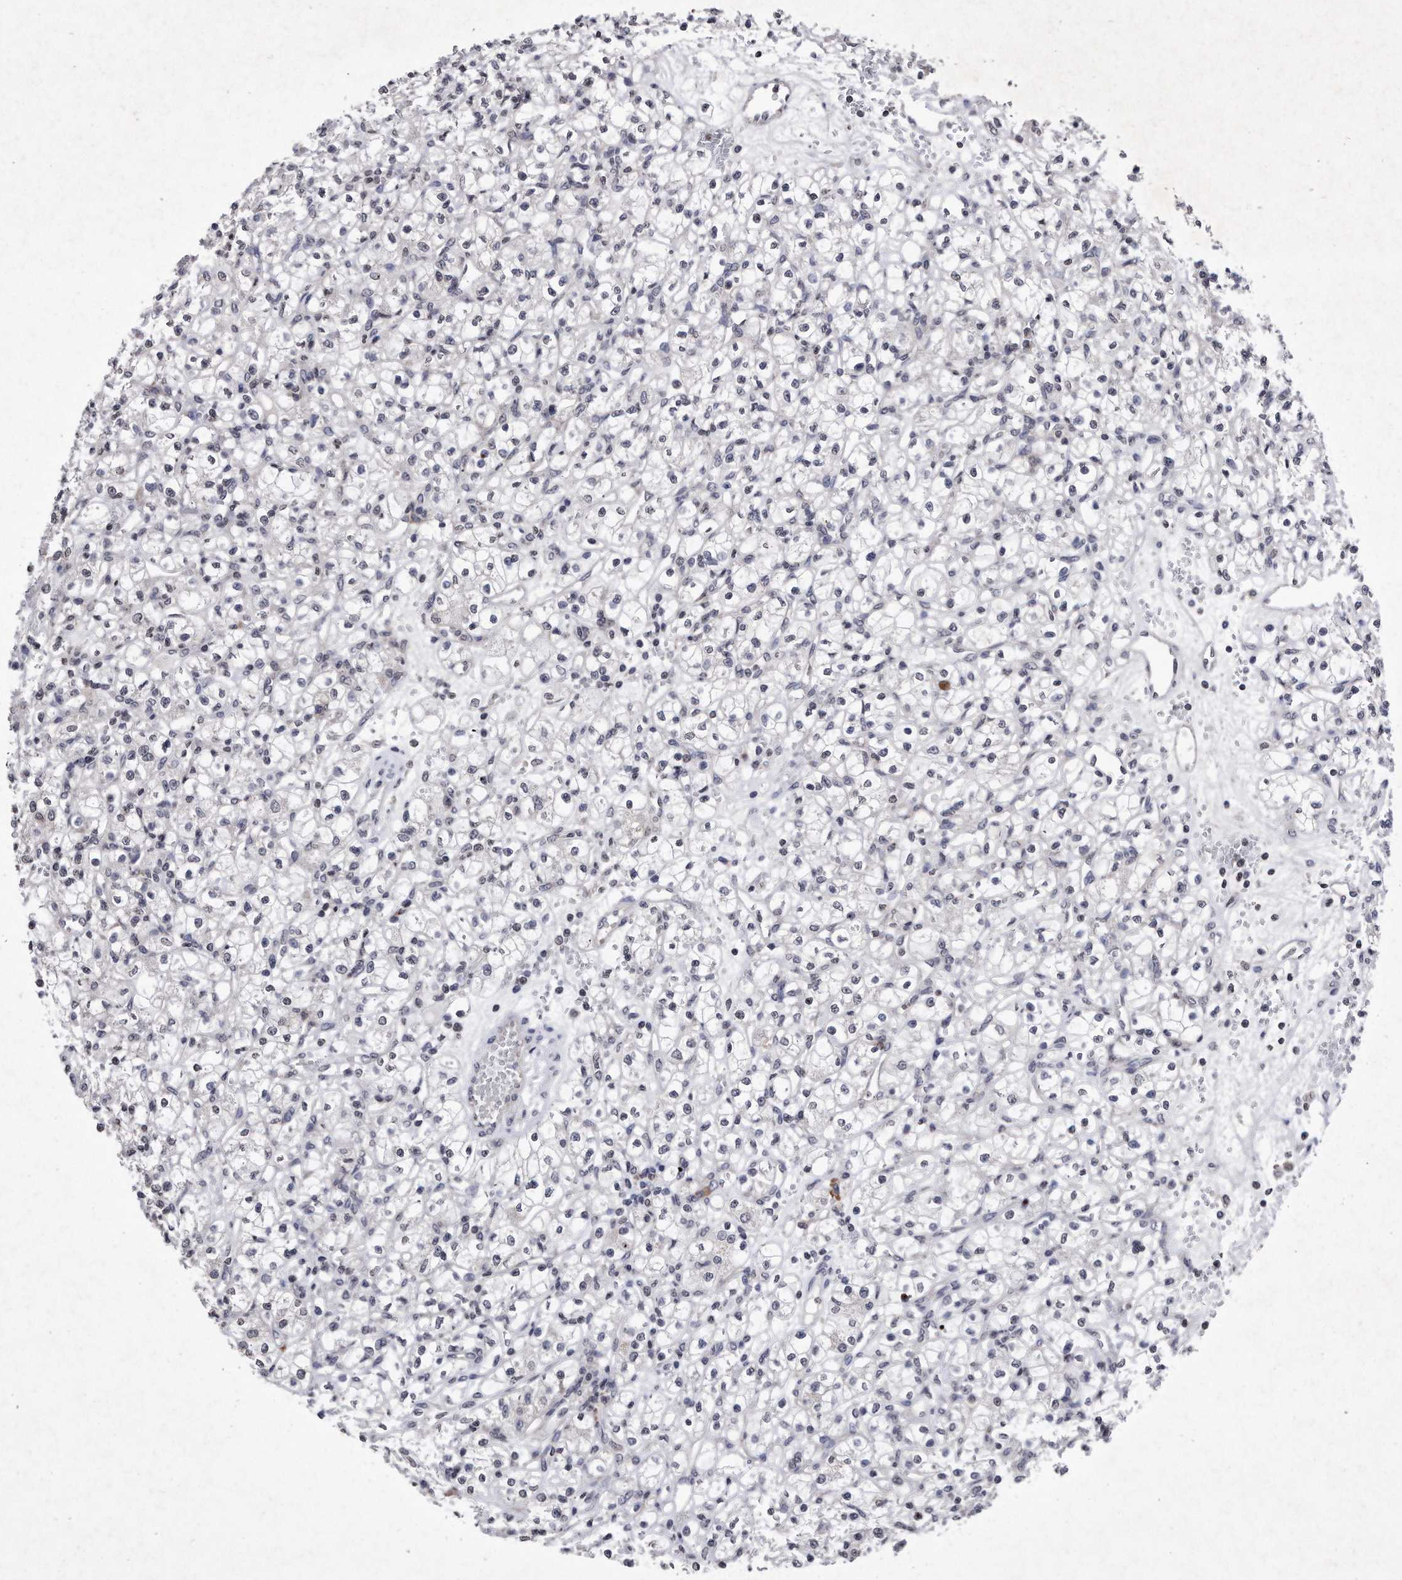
{"staining": {"intensity": "negative", "quantity": "none", "location": "none"}, "tissue": "renal cancer", "cell_type": "Tumor cells", "image_type": "cancer", "snomed": [{"axis": "morphology", "description": "Adenocarcinoma, NOS"}, {"axis": "topography", "description": "Kidney"}], "caption": "A photomicrograph of renal cancer stained for a protein shows no brown staining in tumor cells.", "gene": "DAB1", "patient": {"sex": "female", "age": 59}}